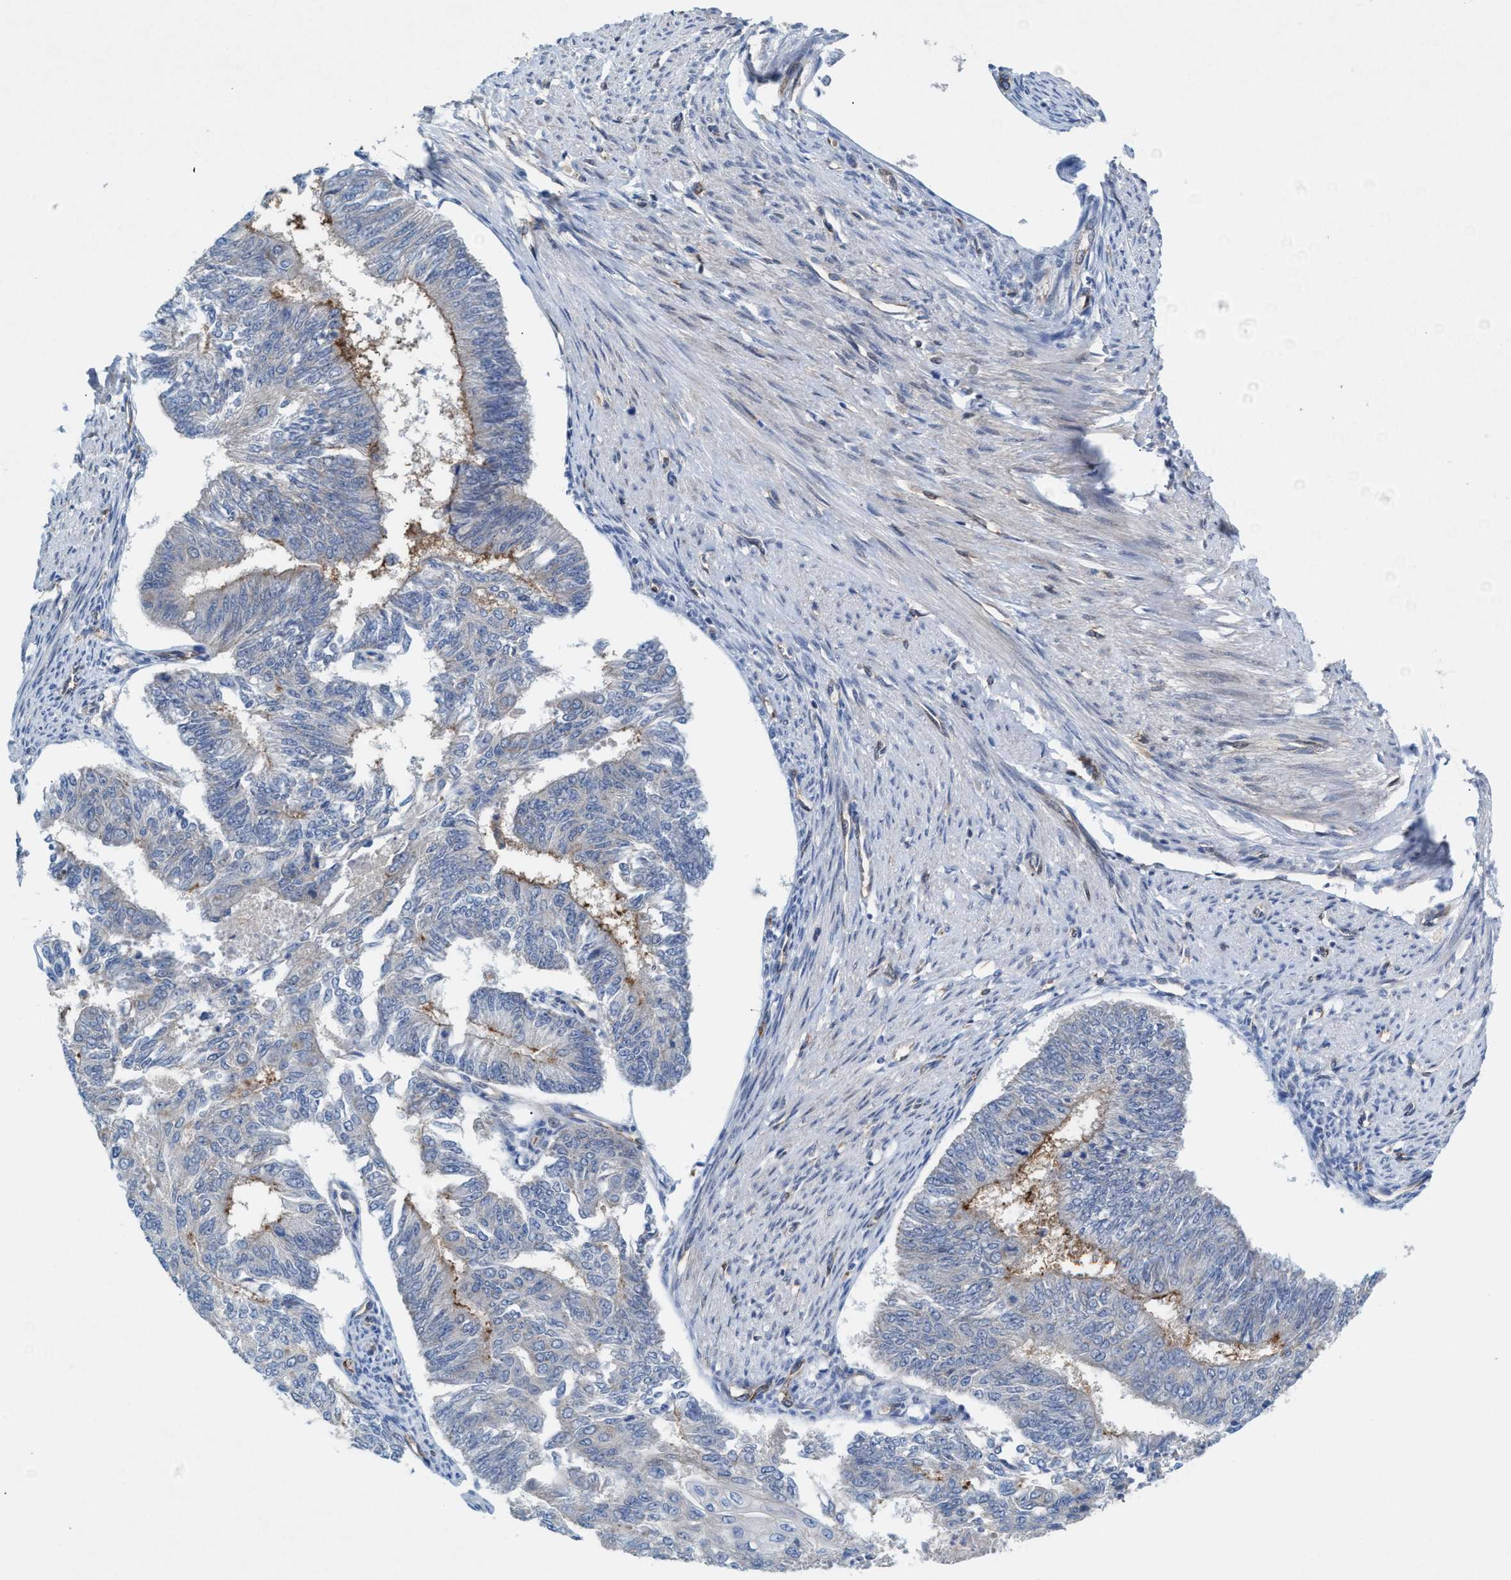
{"staining": {"intensity": "moderate", "quantity": "<25%", "location": "cytoplasmic/membranous"}, "tissue": "endometrial cancer", "cell_type": "Tumor cells", "image_type": "cancer", "snomed": [{"axis": "morphology", "description": "Adenocarcinoma, NOS"}, {"axis": "topography", "description": "Endometrium"}], "caption": "Endometrial adenocarcinoma was stained to show a protein in brown. There is low levels of moderate cytoplasmic/membranous positivity in about <25% of tumor cells.", "gene": "MRM1", "patient": {"sex": "female", "age": 32}}